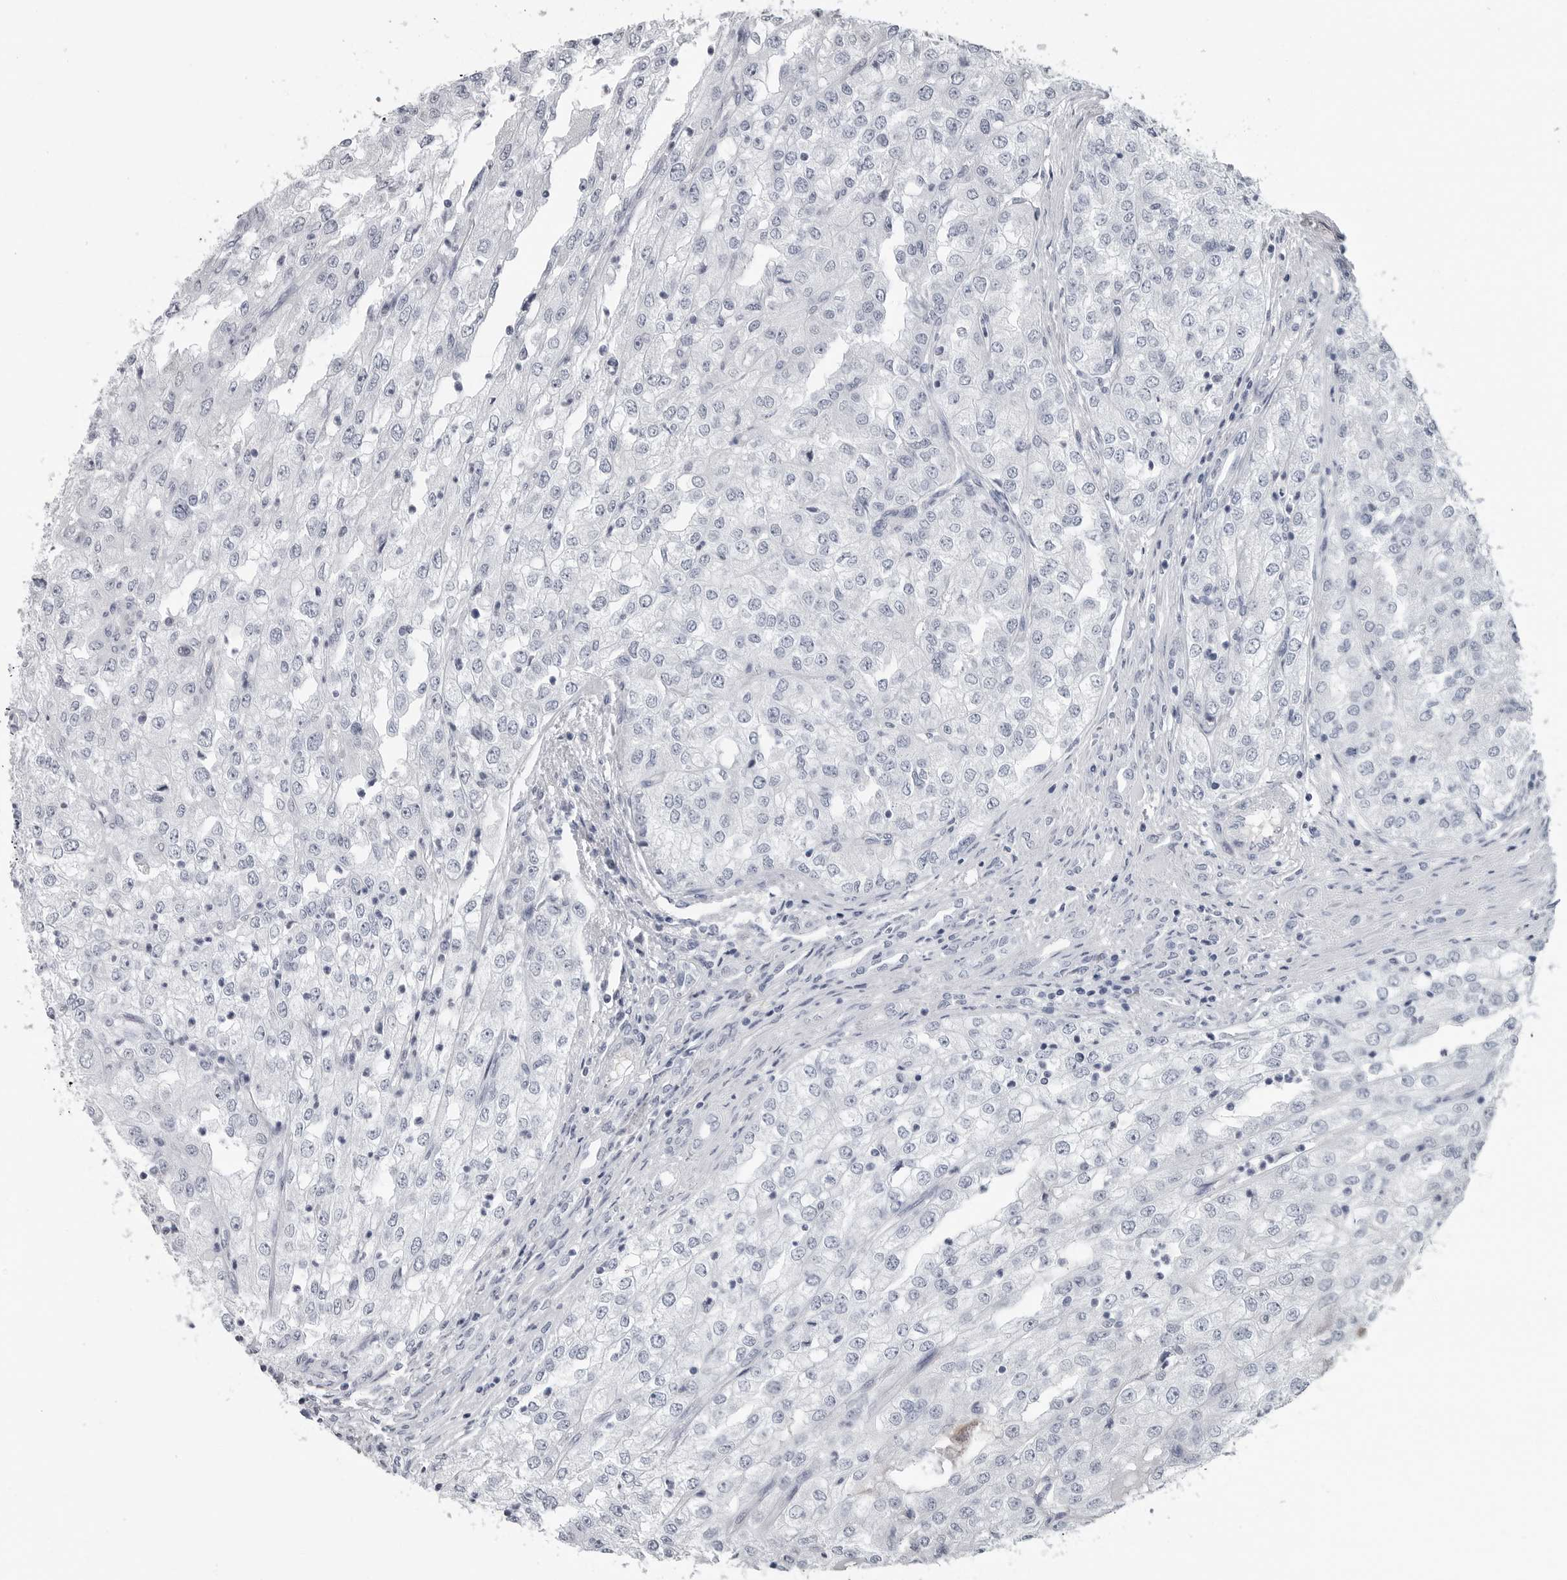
{"staining": {"intensity": "negative", "quantity": "none", "location": "none"}, "tissue": "renal cancer", "cell_type": "Tumor cells", "image_type": "cancer", "snomed": [{"axis": "morphology", "description": "Adenocarcinoma, NOS"}, {"axis": "topography", "description": "Kidney"}], "caption": "High magnification brightfield microscopy of adenocarcinoma (renal) stained with DAB (3,3'-diaminobenzidine) (brown) and counterstained with hematoxylin (blue): tumor cells show no significant expression. (DAB IHC, high magnification).", "gene": "AMPD1", "patient": {"sex": "female", "age": 54}}